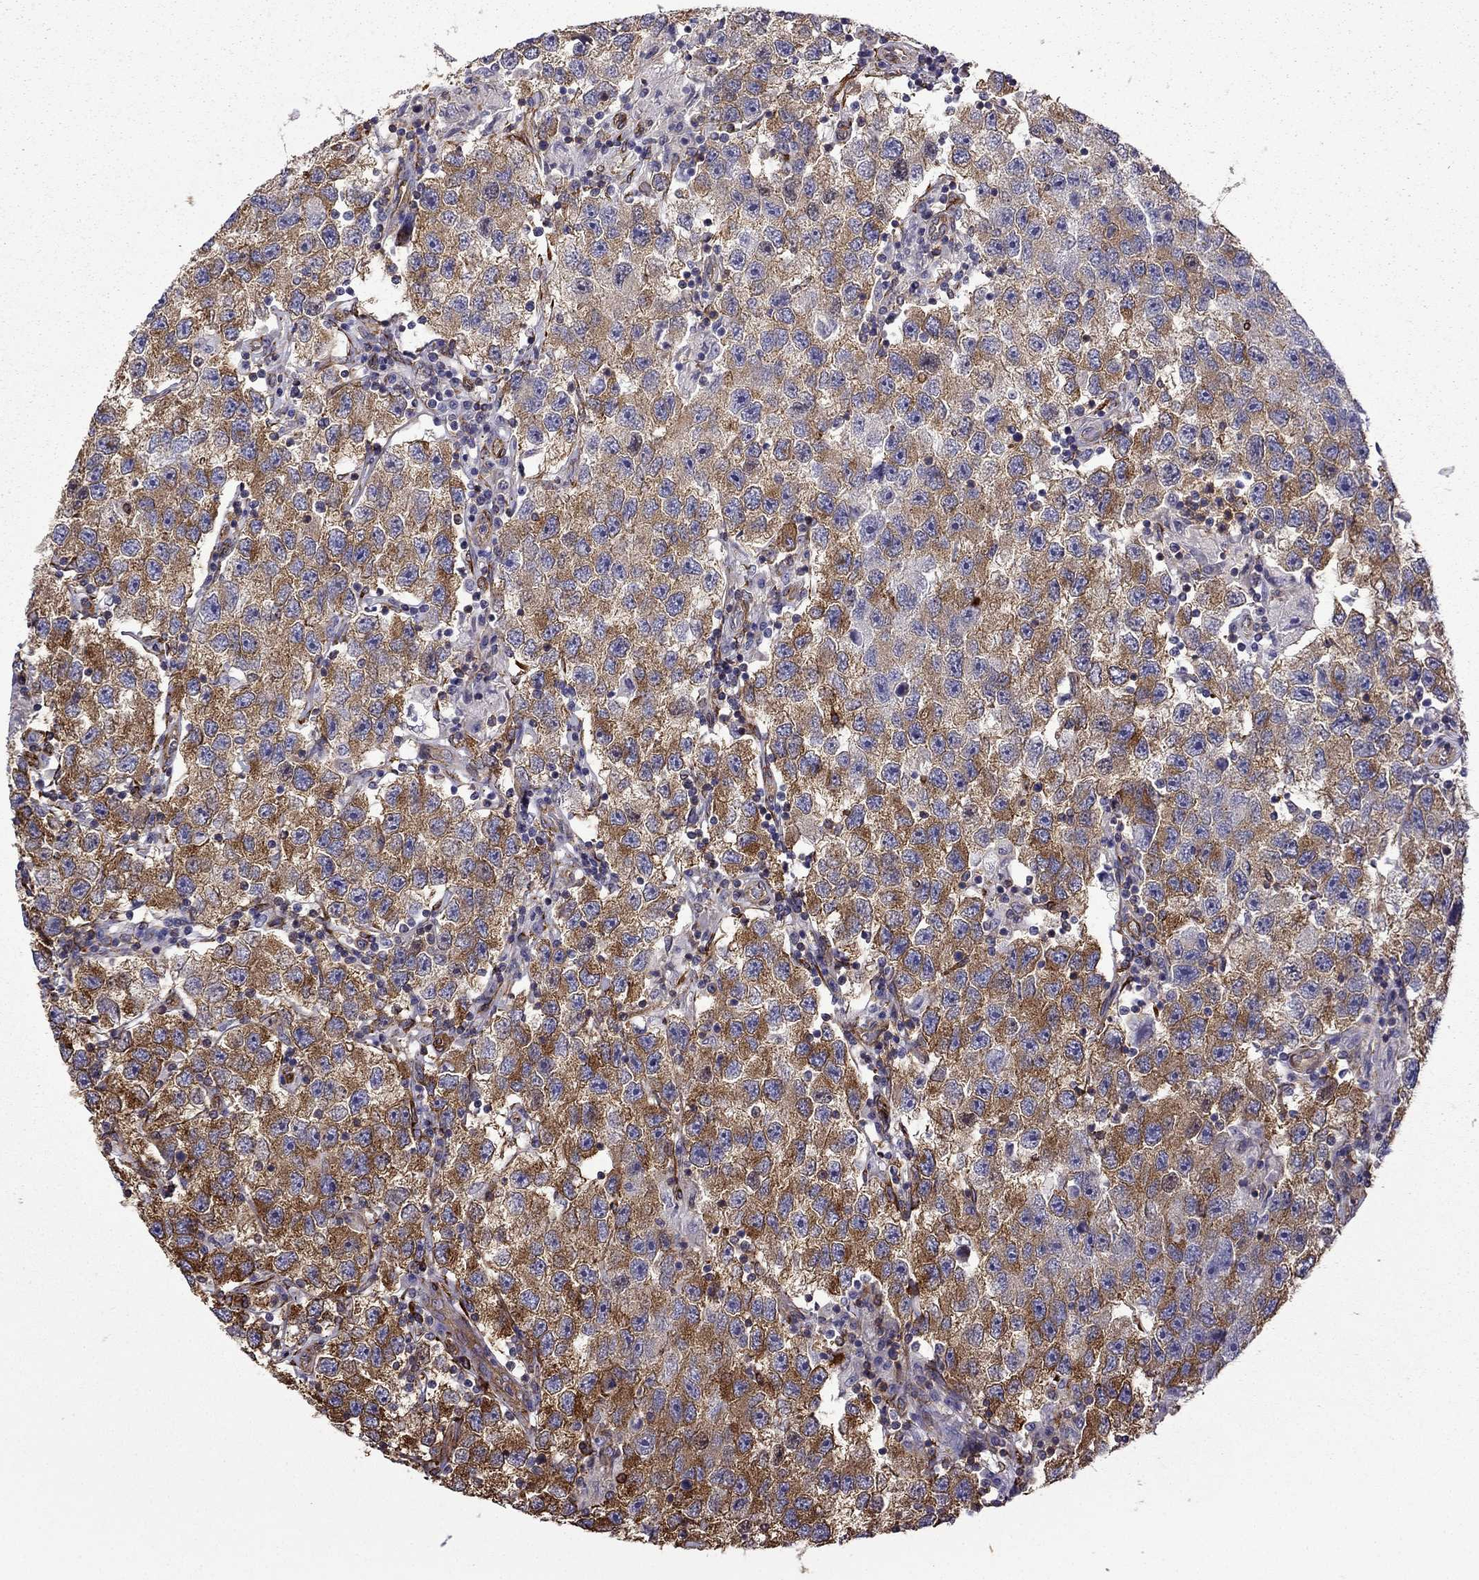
{"staining": {"intensity": "strong", "quantity": ">75%", "location": "cytoplasmic/membranous"}, "tissue": "testis cancer", "cell_type": "Tumor cells", "image_type": "cancer", "snomed": [{"axis": "morphology", "description": "Seminoma, NOS"}, {"axis": "topography", "description": "Testis"}], "caption": "A brown stain shows strong cytoplasmic/membranous staining of a protein in seminoma (testis) tumor cells.", "gene": "MAP4", "patient": {"sex": "male", "age": 26}}